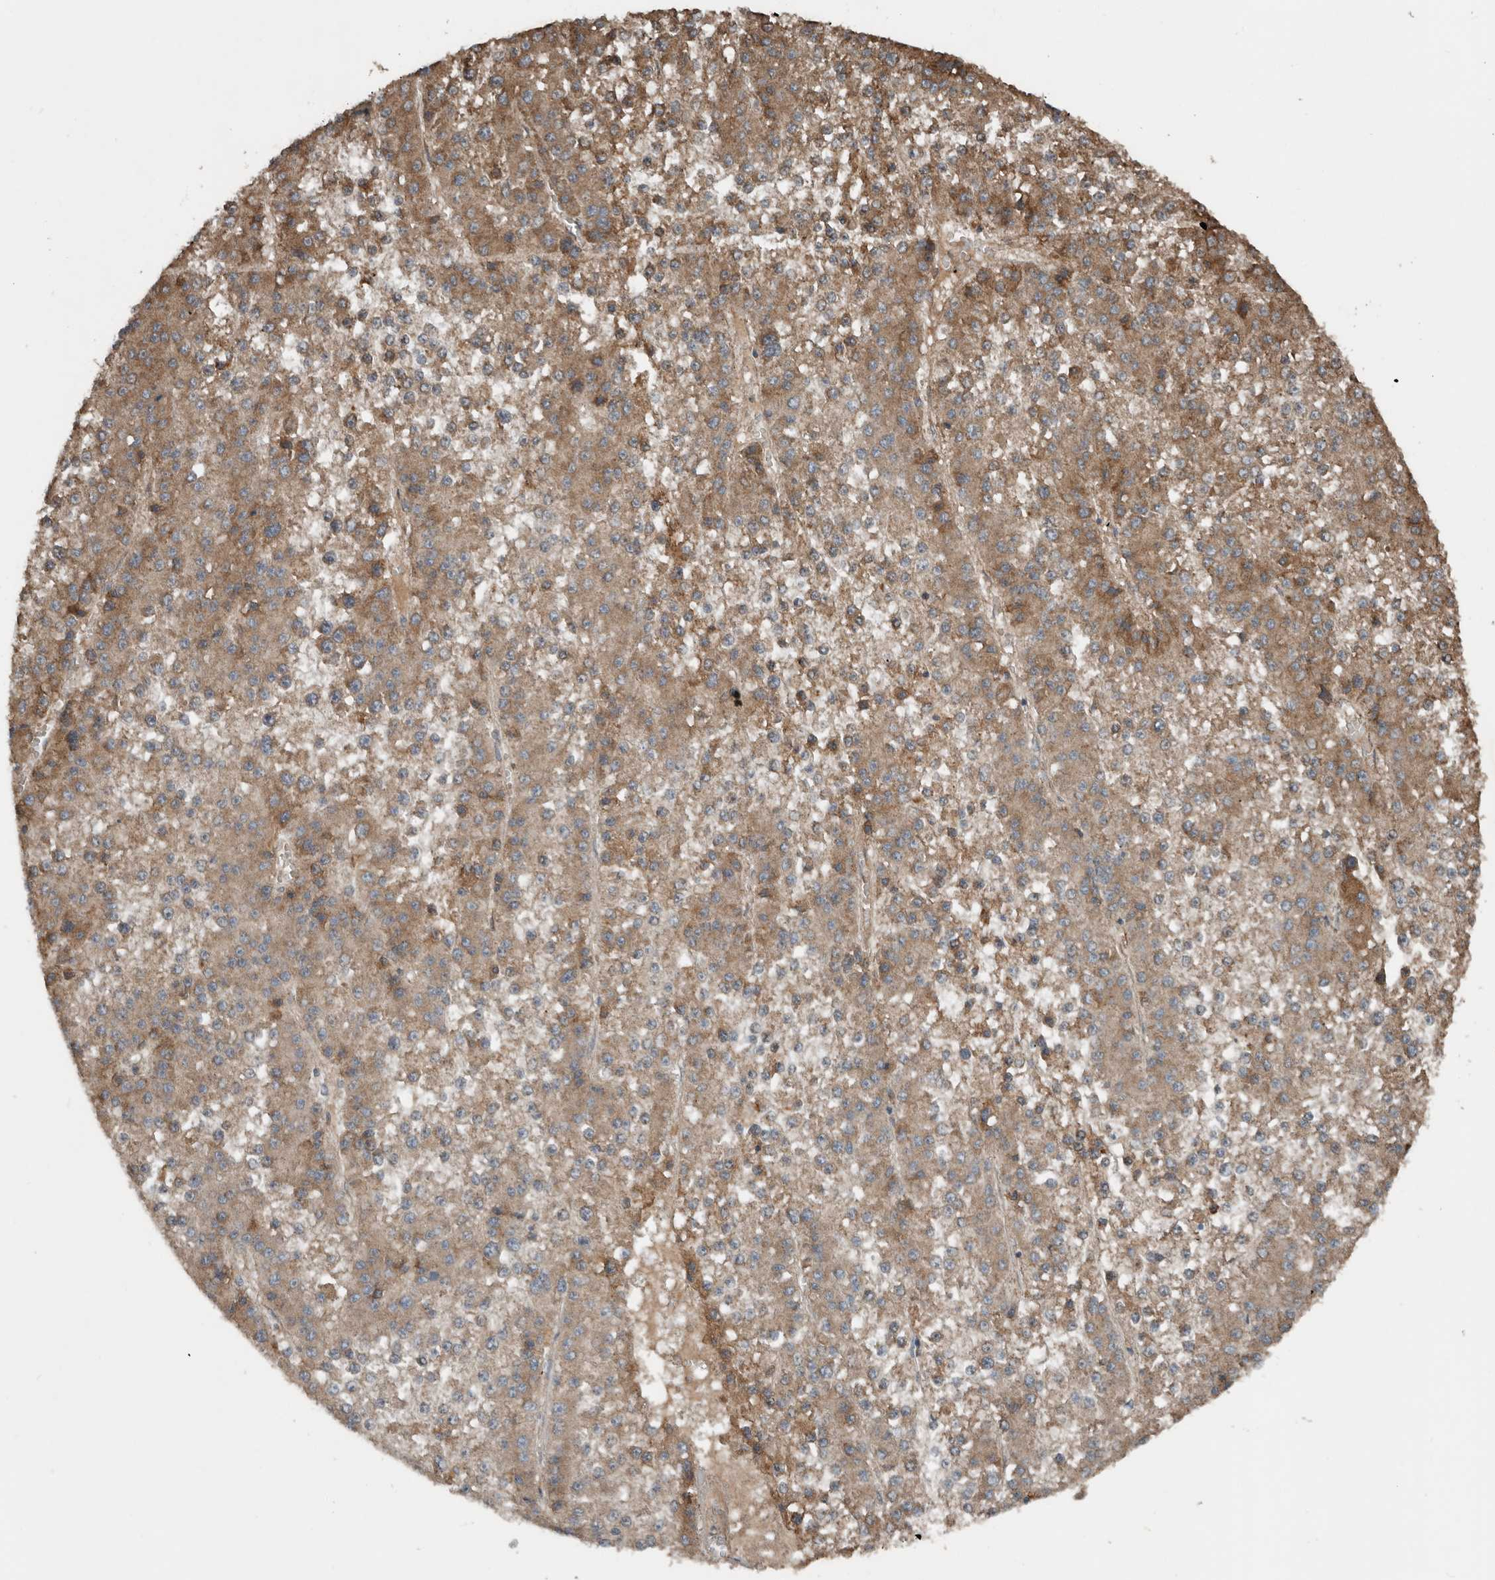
{"staining": {"intensity": "moderate", "quantity": ">75%", "location": "cytoplasmic/membranous"}, "tissue": "liver cancer", "cell_type": "Tumor cells", "image_type": "cancer", "snomed": [{"axis": "morphology", "description": "Carcinoma, Hepatocellular, NOS"}, {"axis": "topography", "description": "Liver"}], "caption": "An IHC photomicrograph of neoplastic tissue is shown. Protein staining in brown shows moderate cytoplasmic/membranous positivity in liver hepatocellular carcinoma within tumor cells.", "gene": "RNF207", "patient": {"sex": "female", "age": 73}}